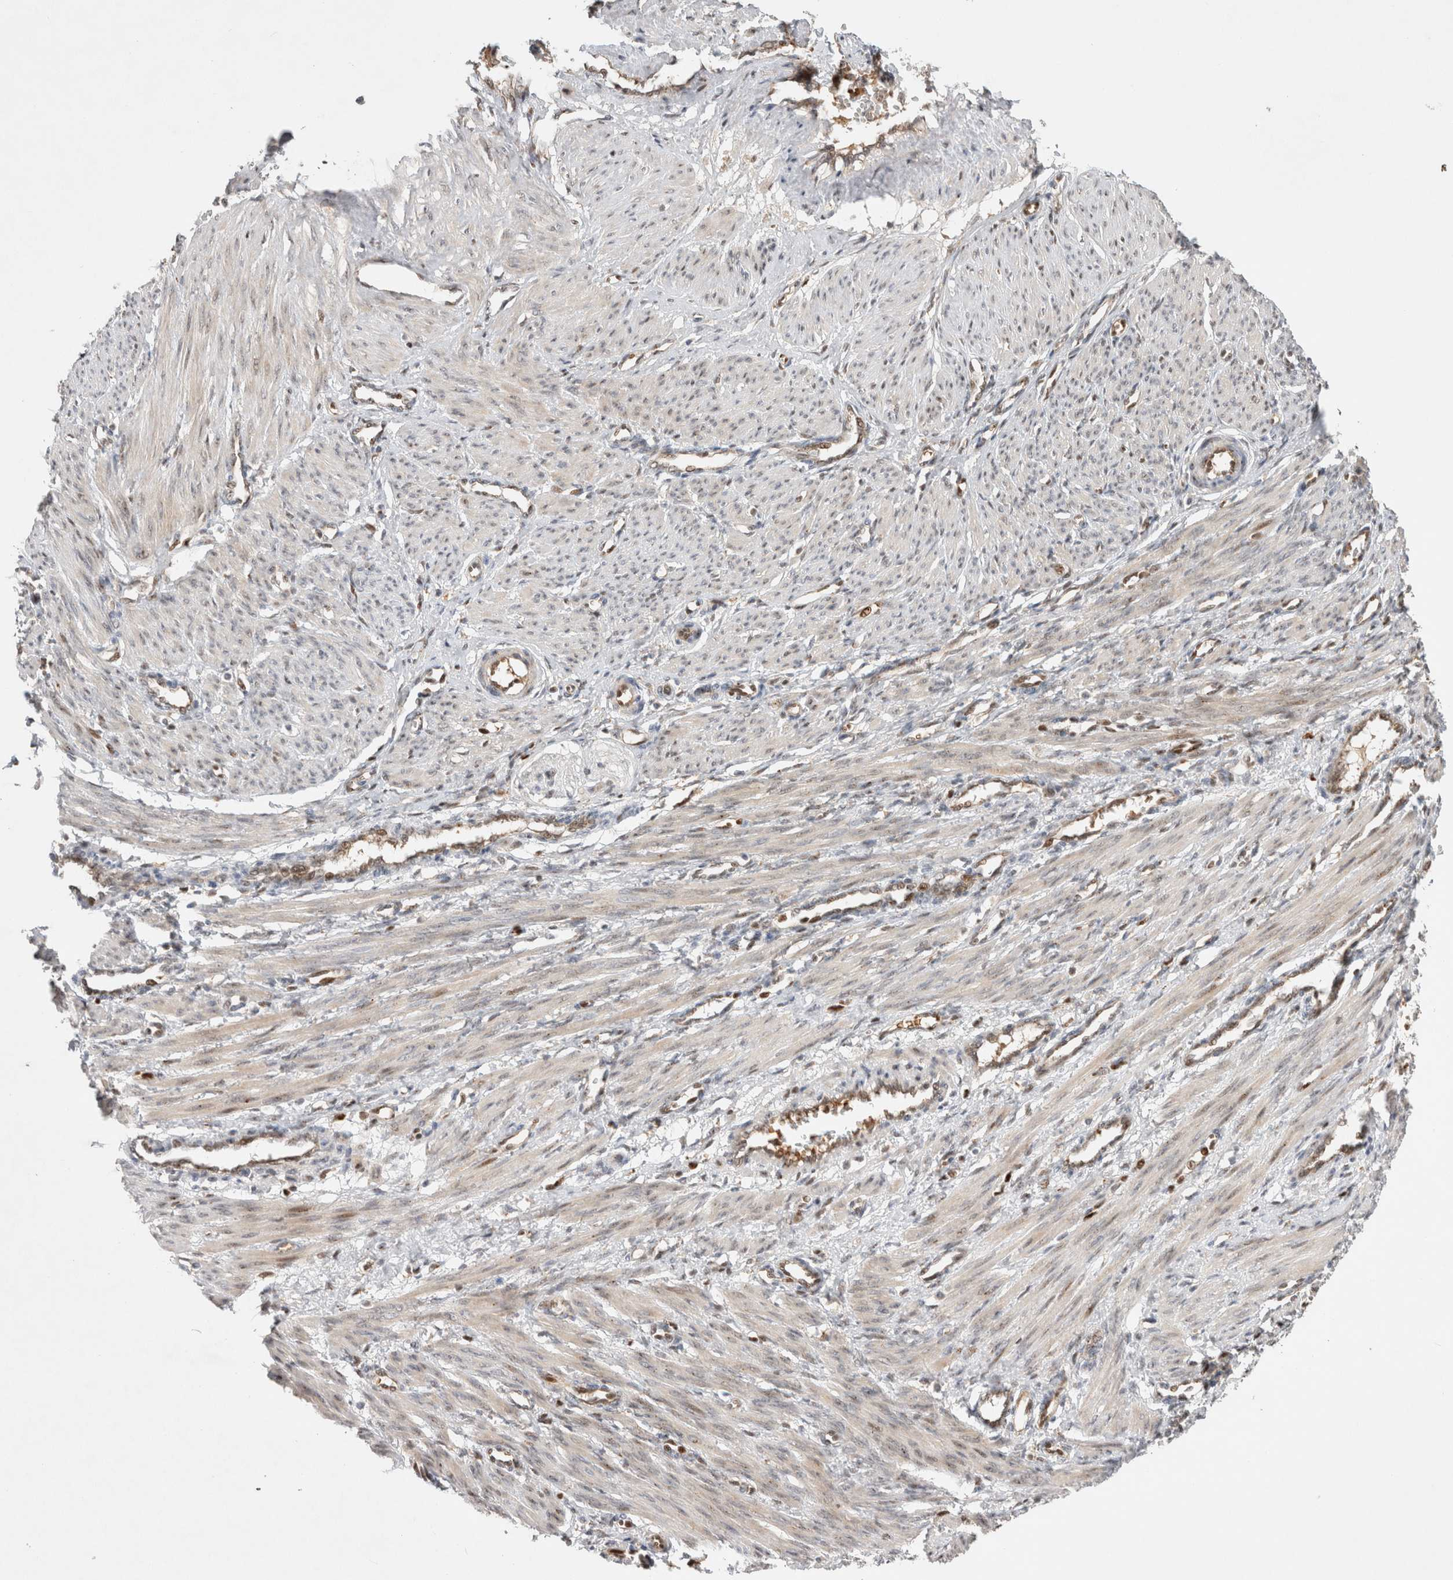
{"staining": {"intensity": "negative", "quantity": "none", "location": "none"}, "tissue": "smooth muscle", "cell_type": "Smooth muscle cells", "image_type": "normal", "snomed": [{"axis": "morphology", "description": "Normal tissue, NOS"}, {"axis": "topography", "description": "Endometrium"}], "caption": "A photomicrograph of smooth muscle stained for a protein demonstrates no brown staining in smooth muscle cells.", "gene": "OTUD6B", "patient": {"sex": "female", "age": 33}}